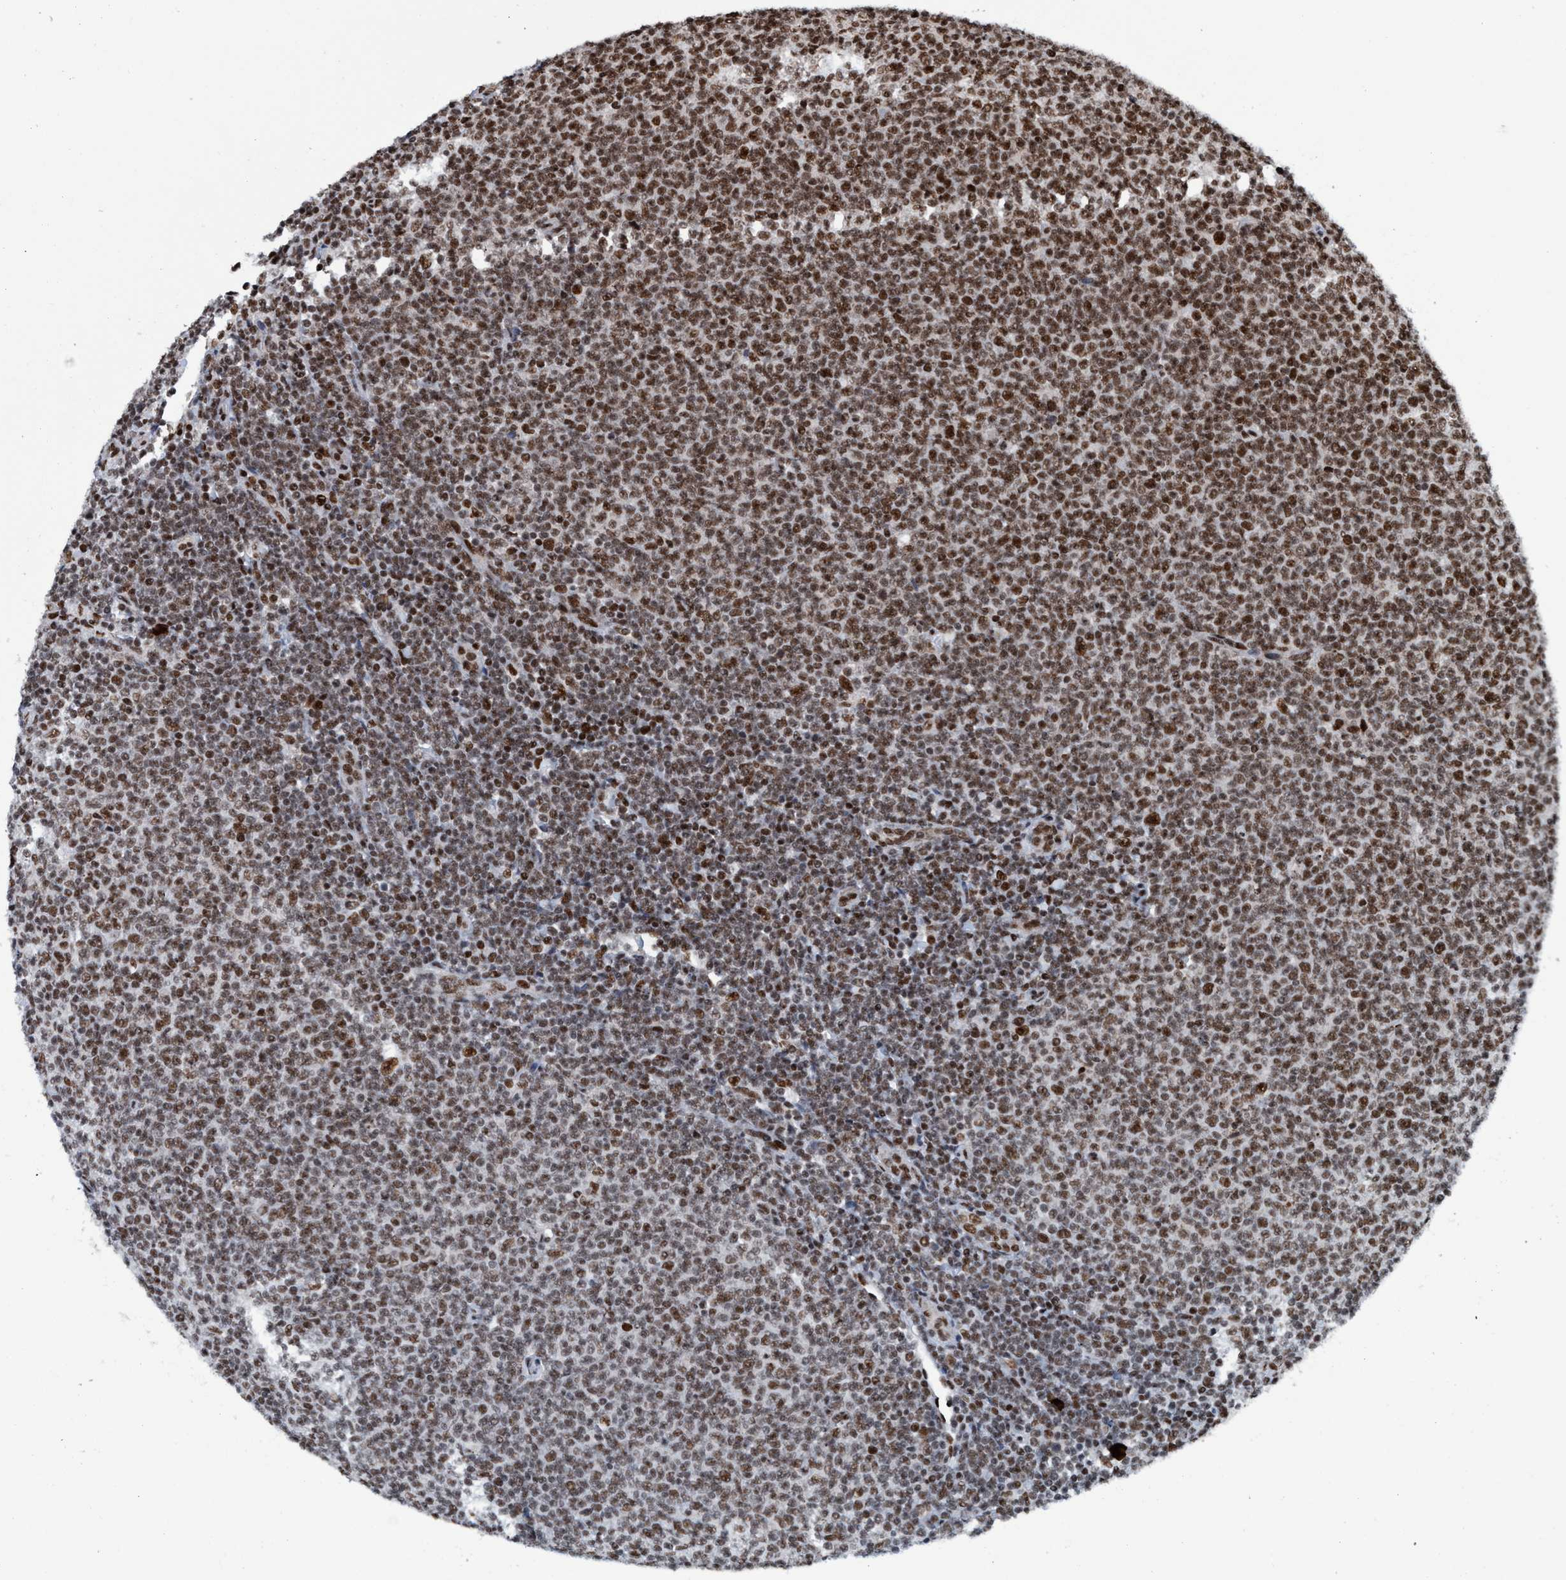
{"staining": {"intensity": "moderate", "quantity": ">75%", "location": "nuclear"}, "tissue": "lymphoma", "cell_type": "Tumor cells", "image_type": "cancer", "snomed": [{"axis": "morphology", "description": "Malignant lymphoma, non-Hodgkin's type, Low grade"}, {"axis": "topography", "description": "Lymph node"}], "caption": "Moderate nuclear staining for a protein is appreciated in about >75% of tumor cells of malignant lymphoma, non-Hodgkin's type (low-grade) using immunohistochemistry.", "gene": "TOPBP1", "patient": {"sex": "male", "age": 66}}